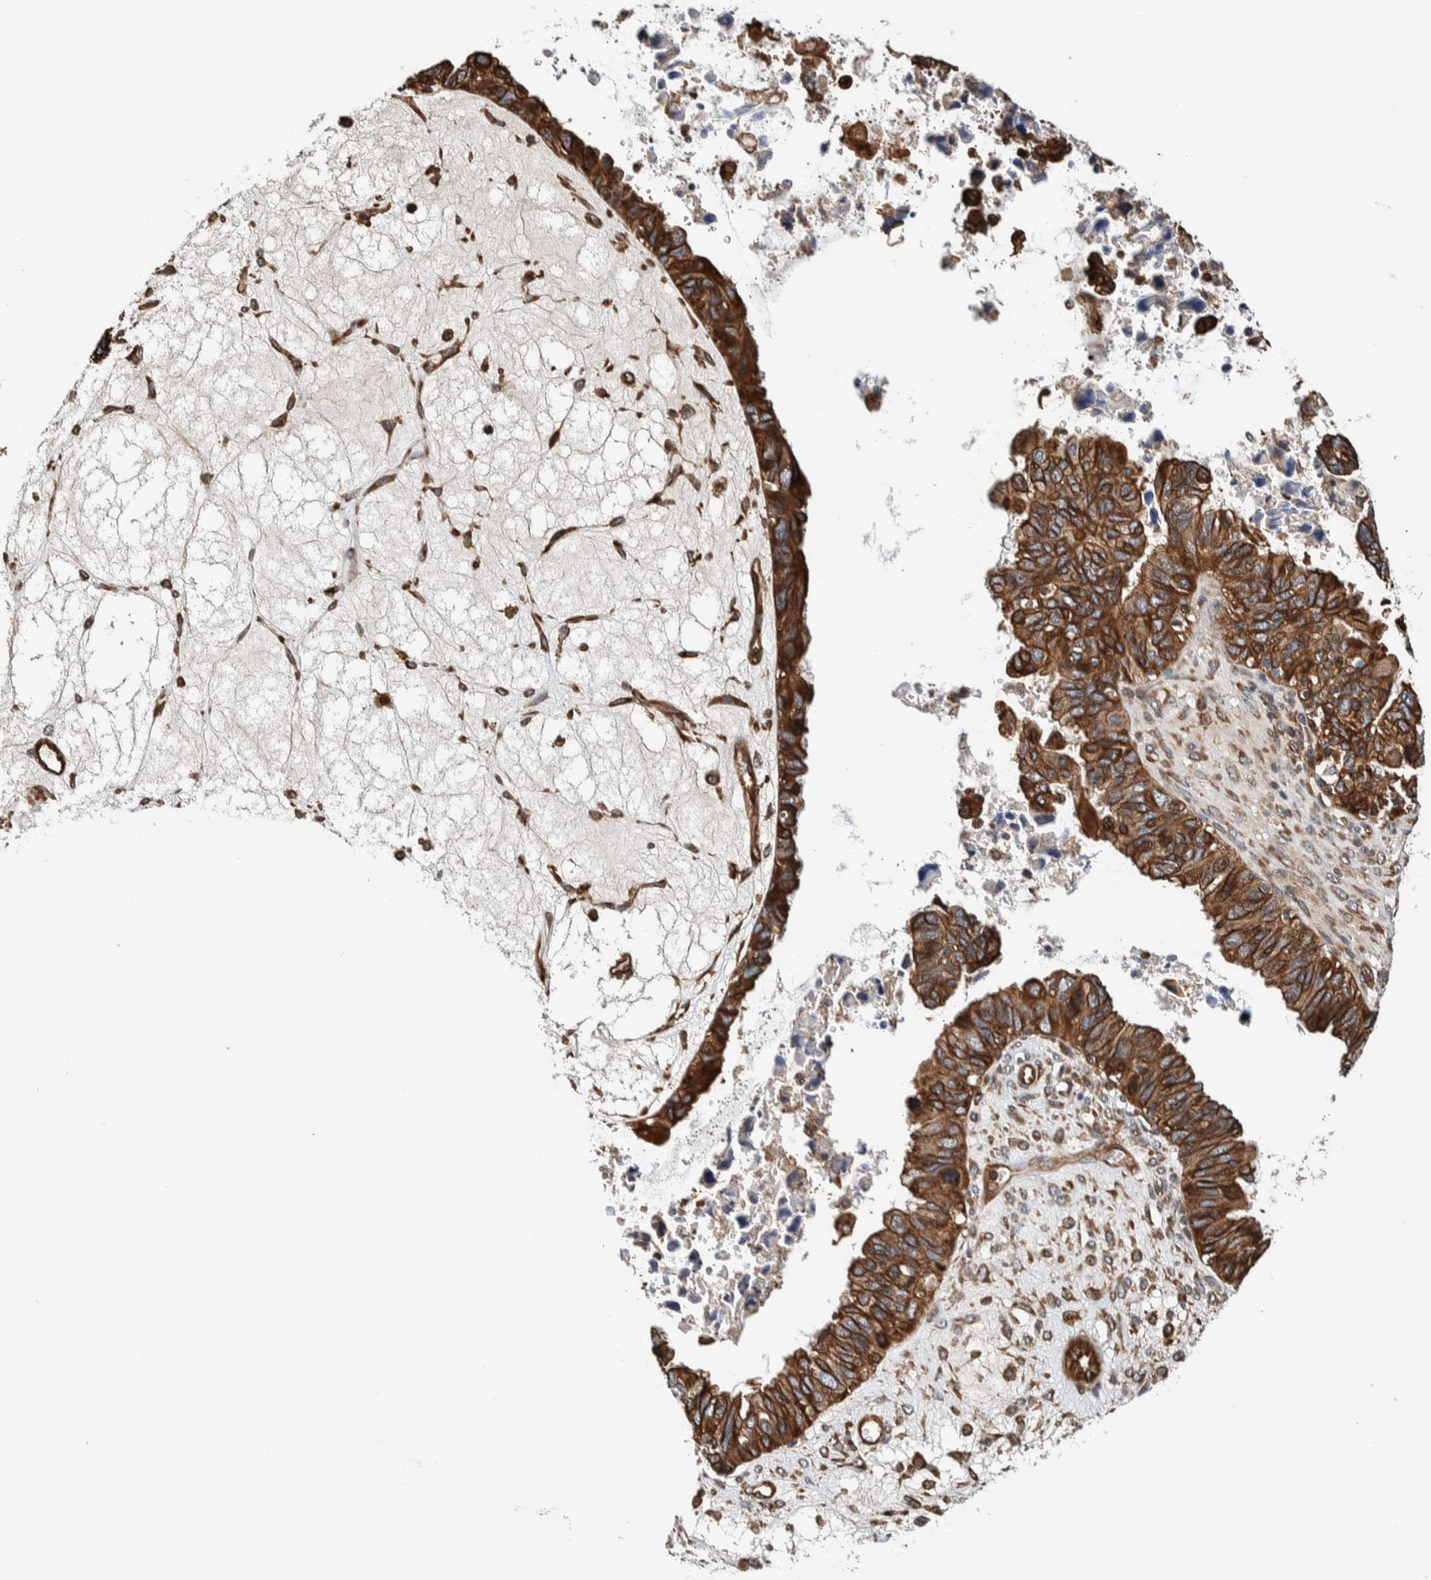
{"staining": {"intensity": "strong", "quantity": ">75%", "location": "cytoplasmic/membranous"}, "tissue": "ovarian cancer", "cell_type": "Tumor cells", "image_type": "cancer", "snomed": [{"axis": "morphology", "description": "Cystadenocarcinoma, serous, NOS"}, {"axis": "topography", "description": "Ovary"}], "caption": "This is a photomicrograph of immunohistochemistry staining of serous cystadenocarcinoma (ovarian), which shows strong expression in the cytoplasmic/membranous of tumor cells.", "gene": "PKD1L1", "patient": {"sex": "female", "age": 79}}